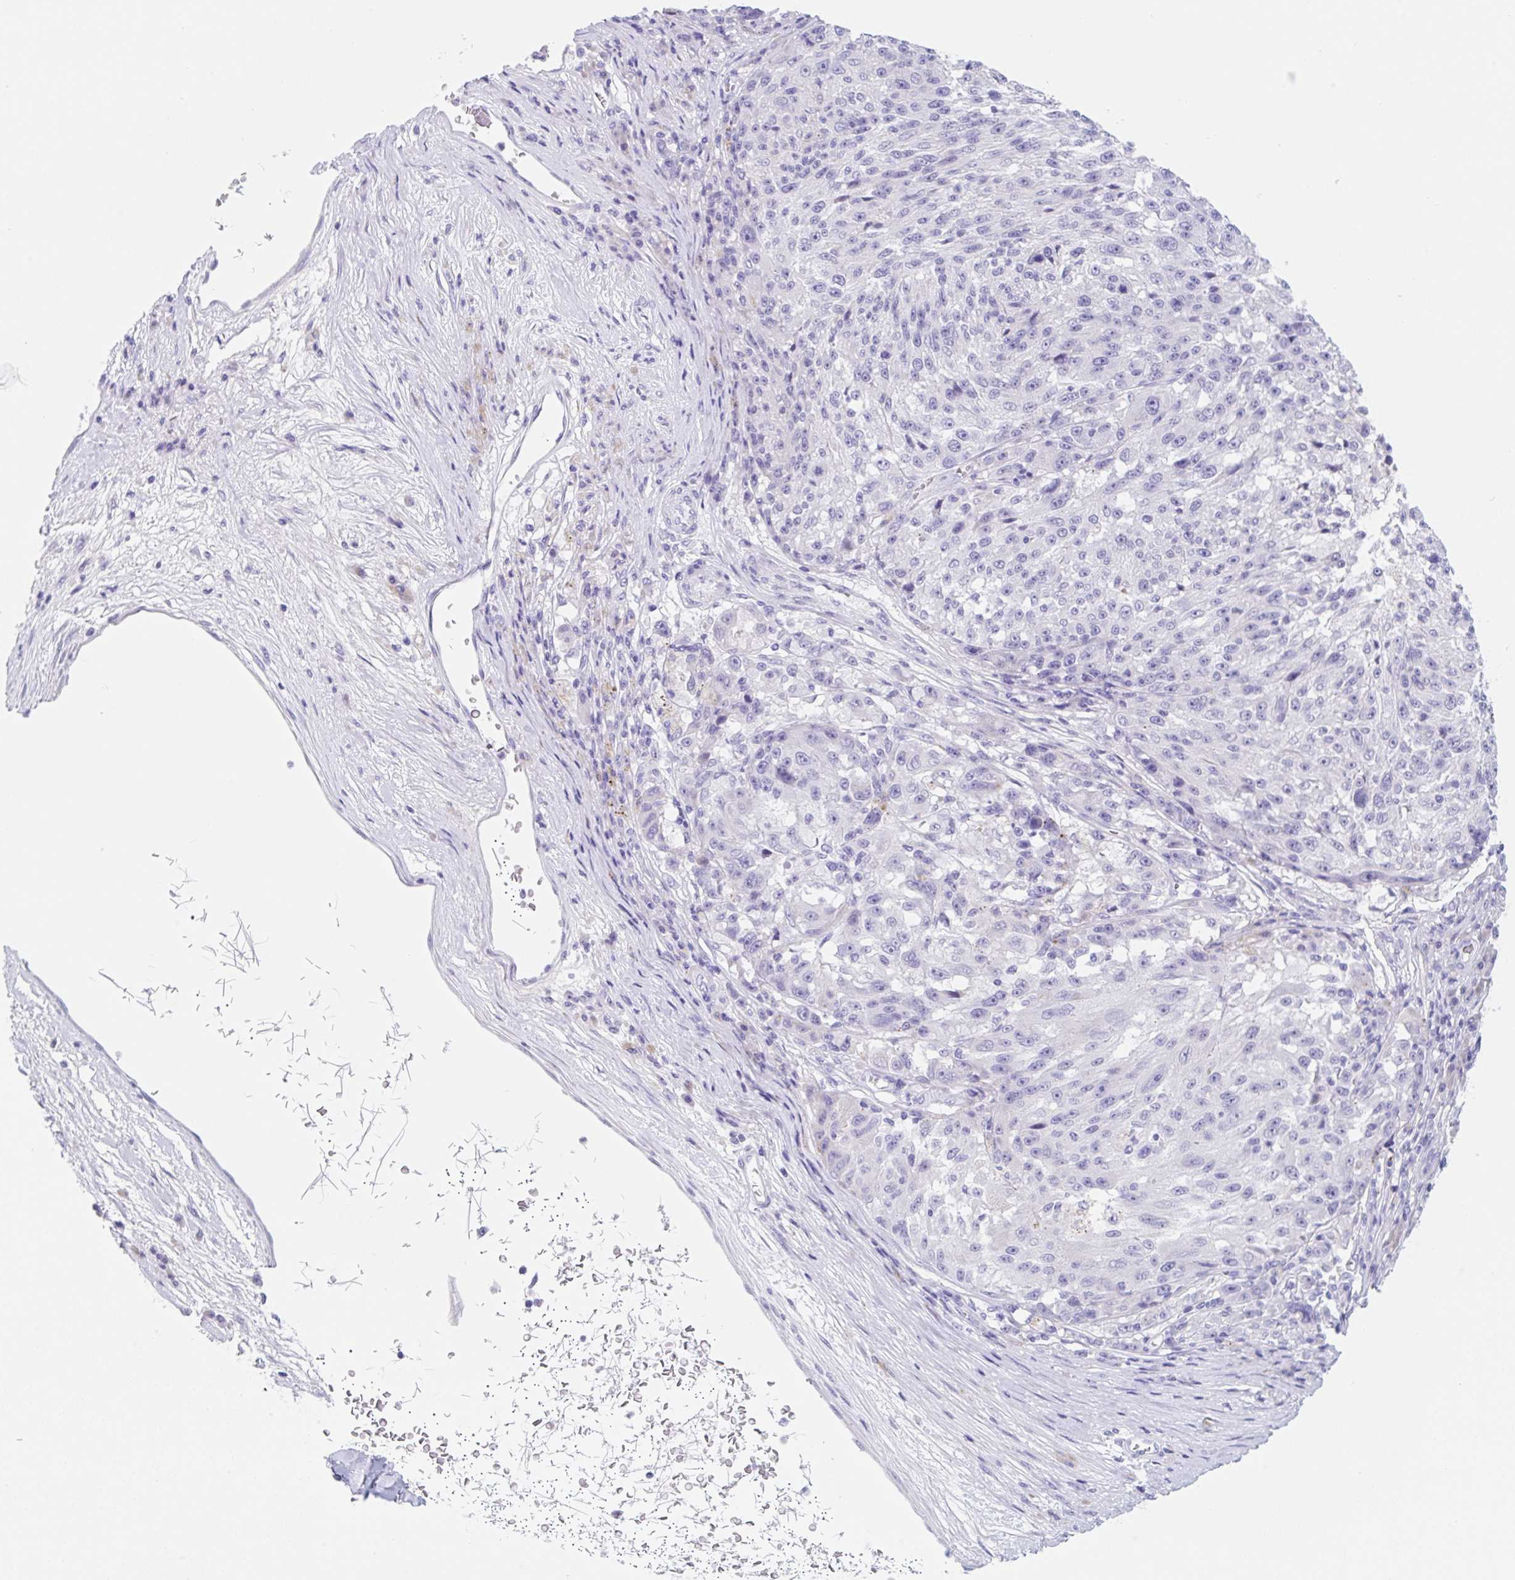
{"staining": {"intensity": "negative", "quantity": "none", "location": "none"}, "tissue": "melanoma", "cell_type": "Tumor cells", "image_type": "cancer", "snomed": [{"axis": "morphology", "description": "Malignant melanoma, NOS"}, {"axis": "topography", "description": "Skin"}], "caption": "Immunohistochemical staining of malignant melanoma exhibits no significant positivity in tumor cells.", "gene": "KLK8", "patient": {"sex": "male", "age": 53}}